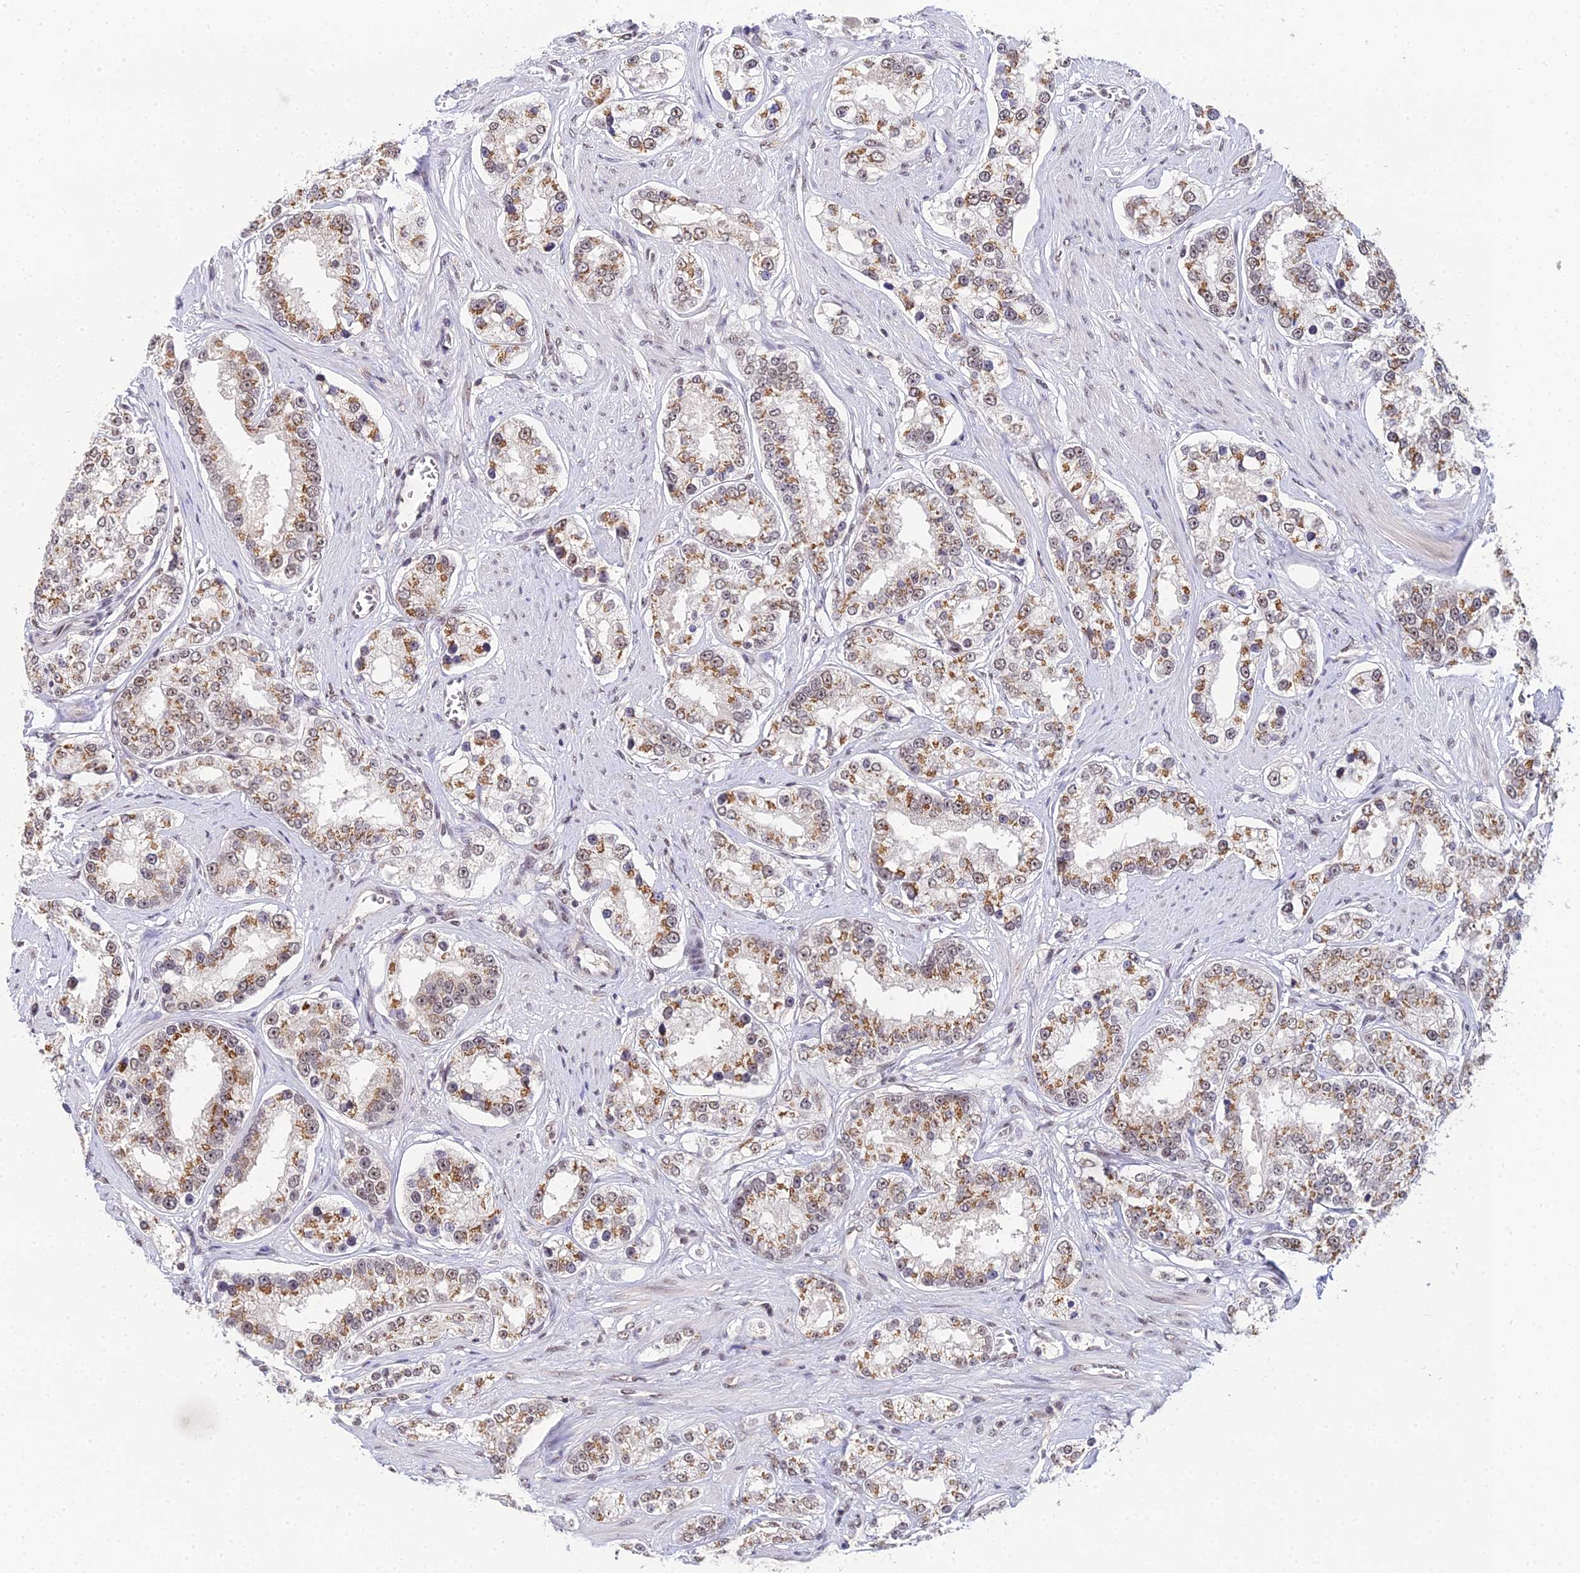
{"staining": {"intensity": "moderate", "quantity": ">75%", "location": "cytoplasmic/membranous,nuclear"}, "tissue": "prostate cancer", "cell_type": "Tumor cells", "image_type": "cancer", "snomed": [{"axis": "morphology", "description": "Normal tissue, NOS"}, {"axis": "morphology", "description": "Adenocarcinoma, High grade"}, {"axis": "topography", "description": "Prostate"}], "caption": "A brown stain highlights moderate cytoplasmic/membranous and nuclear staining of a protein in human prostate adenocarcinoma (high-grade) tumor cells.", "gene": "EXOSC3", "patient": {"sex": "male", "age": 83}}